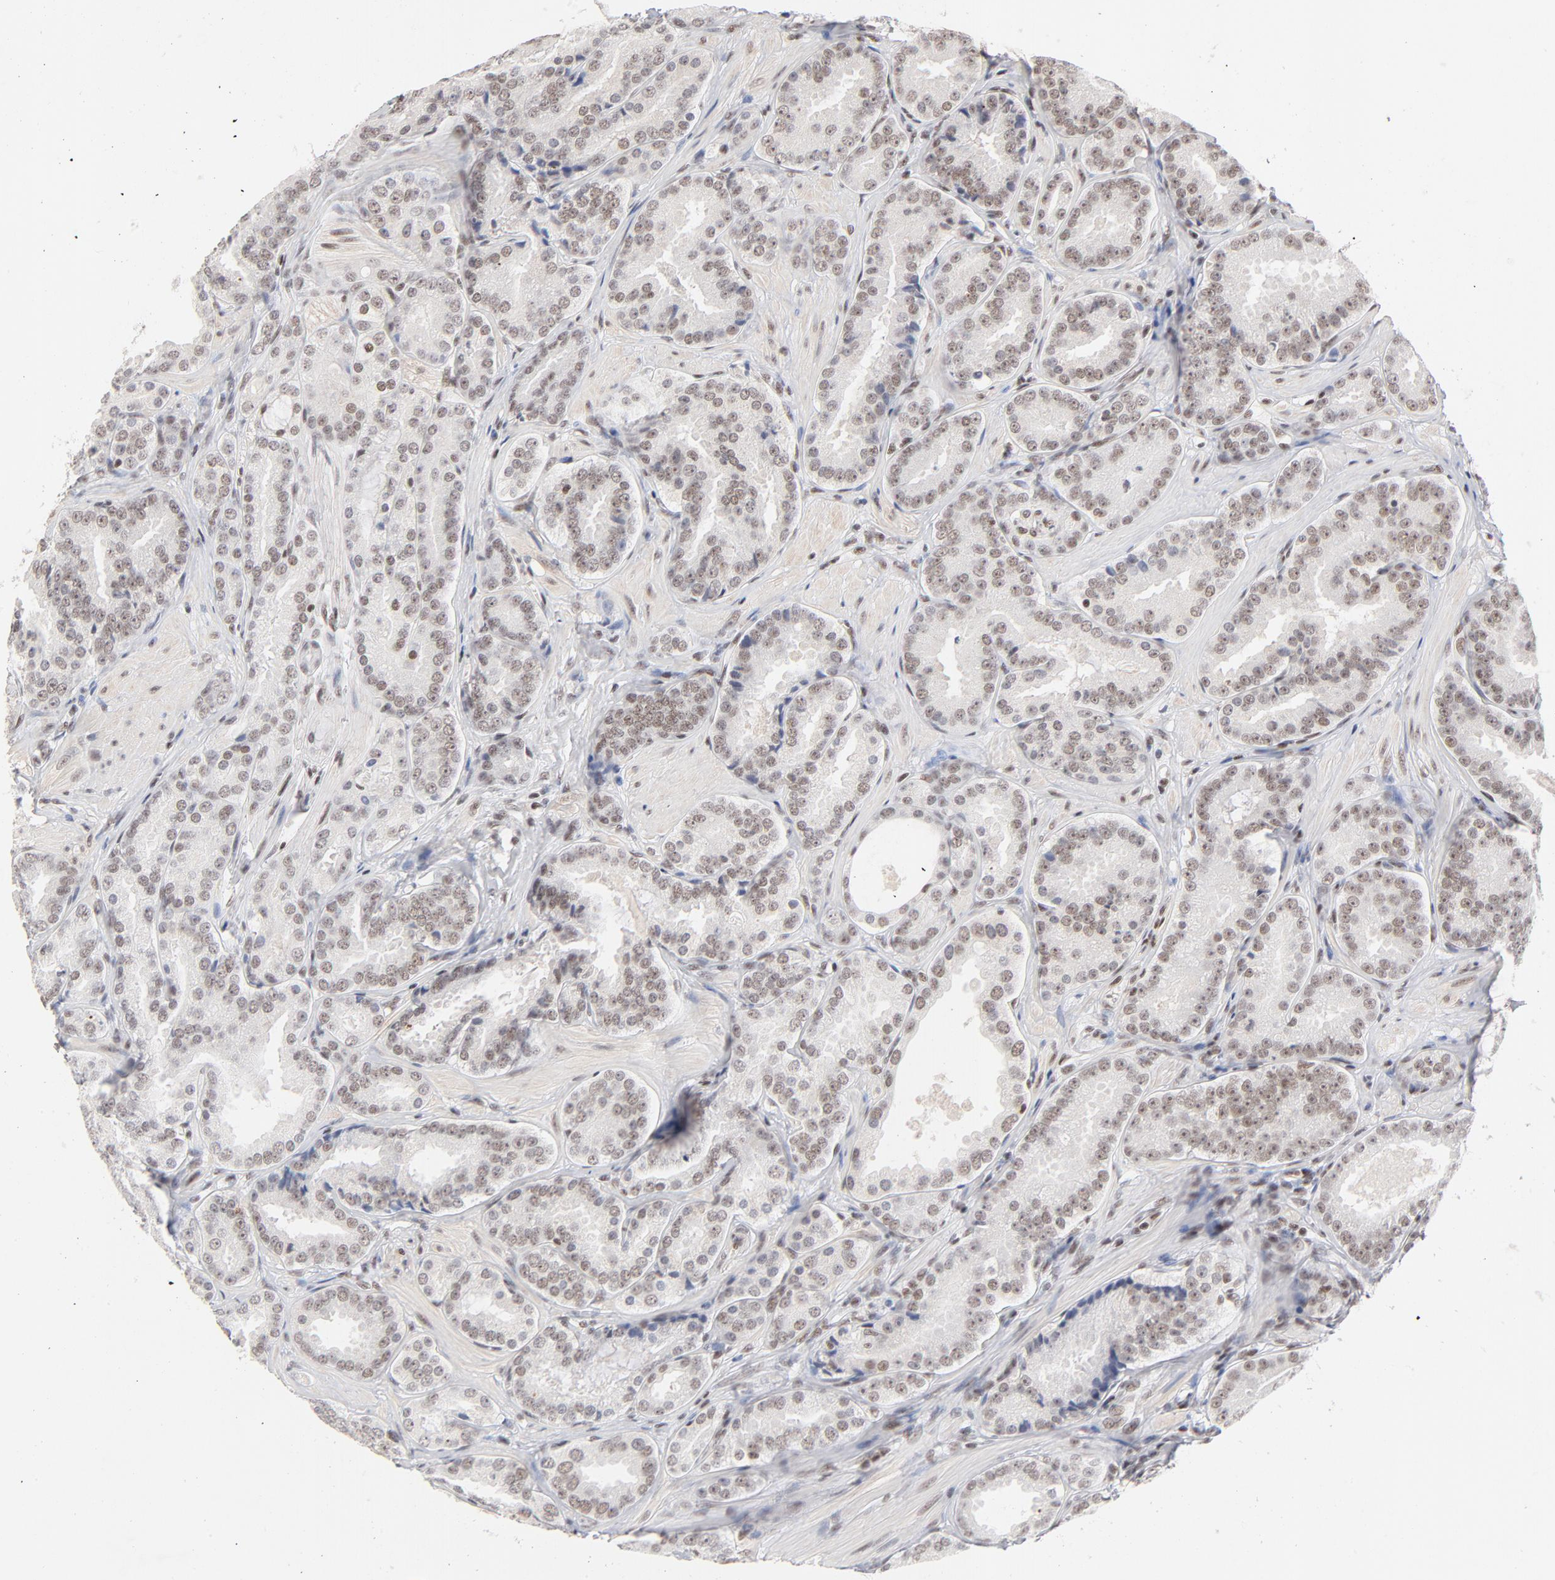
{"staining": {"intensity": "weak", "quantity": ">75%", "location": "nuclear"}, "tissue": "prostate cancer", "cell_type": "Tumor cells", "image_type": "cancer", "snomed": [{"axis": "morphology", "description": "Adenocarcinoma, Low grade"}, {"axis": "topography", "description": "Prostate"}], "caption": "This is an image of IHC staining of low-grade adenocarcinoma (prostate), which shows weak expression in the nuclear of tumor cells.", "gene": "ZNF143", "patient": {"sex": "male", "age": 59}}